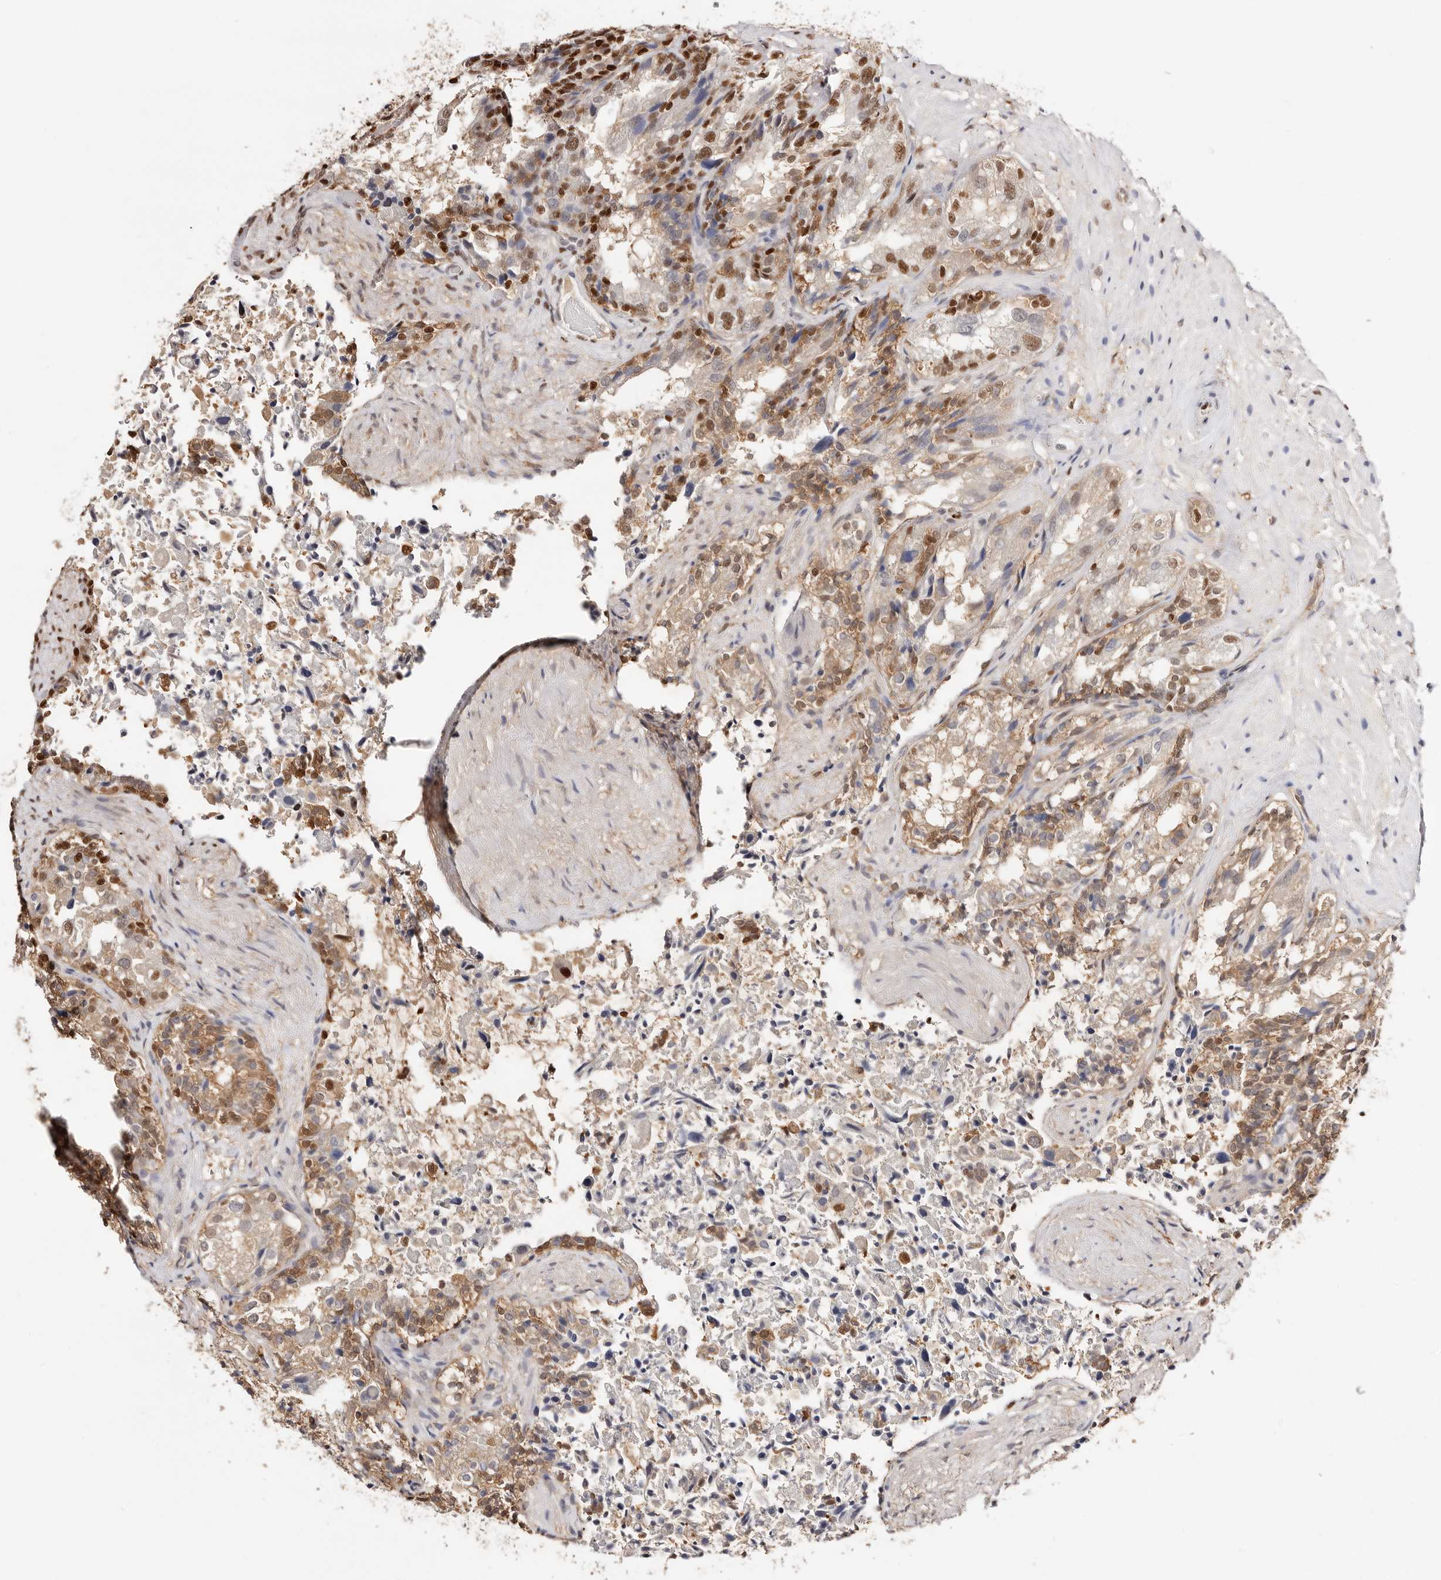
{"staining": {"intensity": "strong", "quantity": ">75%", "location": "nuclear"}, "tissue": "seminal vesicle", "cell_type": "Glandular cells", "image_type": "normal", "snomed": [{"axis": "morphology", "description": "Normal tissue, NOS"}, {"axis": "topography", "description": "Seminal veicle"}, {"axis": "topography", "description": "Peripheral nerve tissue"}], "caption": "Immunohistochemical staining of unremarkable seminal vesicle displays high levels of strong nuclear staining in about >75% of glandular cells.", "gene": "TKT", "patient": {"sex": "male", "age": 63}}